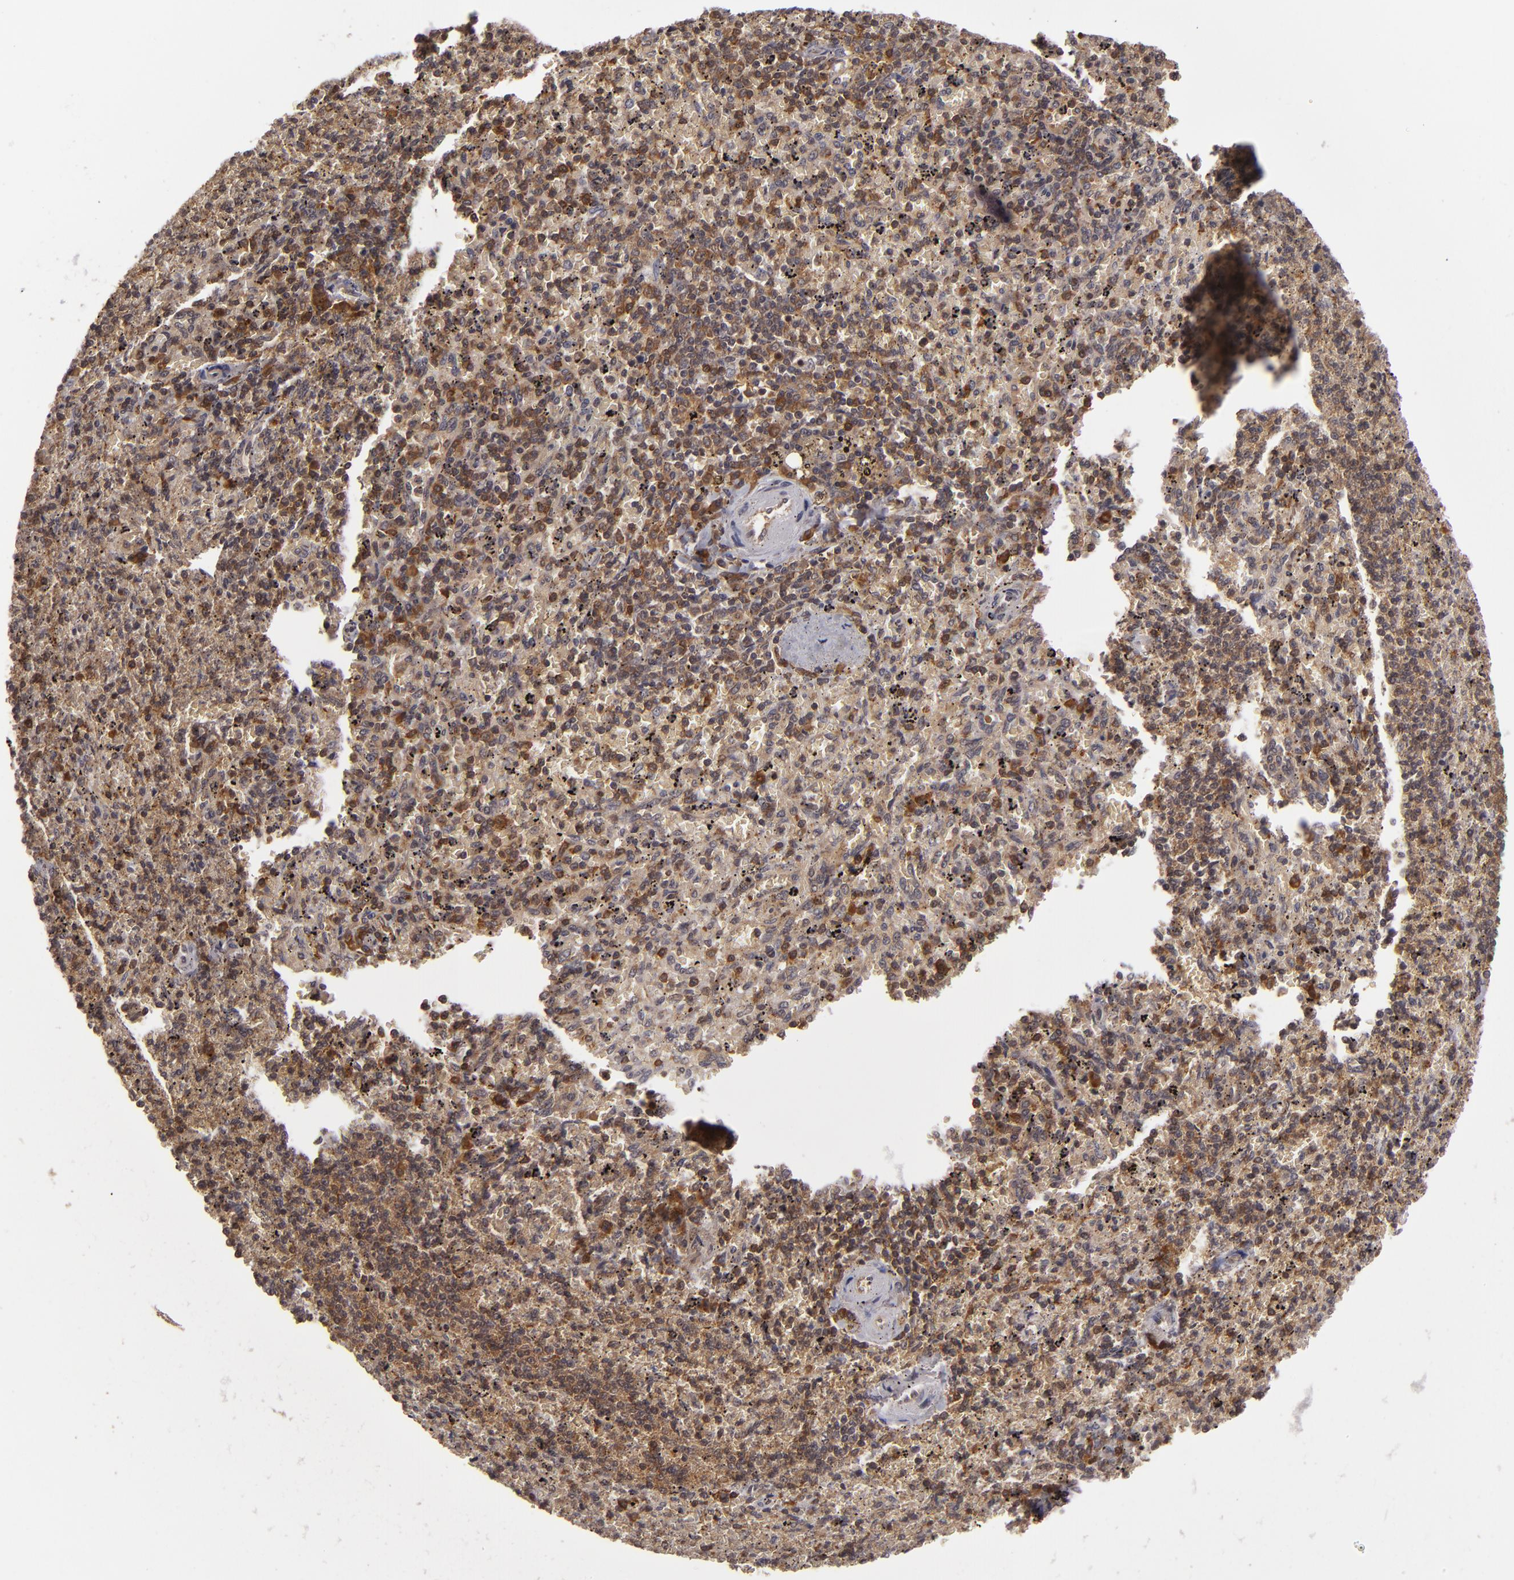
{"staining": {"intensity": "moderate", "quantity": "25%-75%", "location": "cytoplasmic/membranous"}, "tissue": "spleen", "cell_type": "Cells in red pulp", "image_type": "normal", "snomed": [{"axis": "morphology", "description": "Normal tissue, NOS"}, {"axis": "topography", "description": "Spleen"}], "caption": "Protein staining shows moderate cytoplasmic/membranous expression in about 25%-75% of cells in red pulp in benign spleen.", "gene": "MAPK3", "patient": {"sex": "female", "age": 43}}